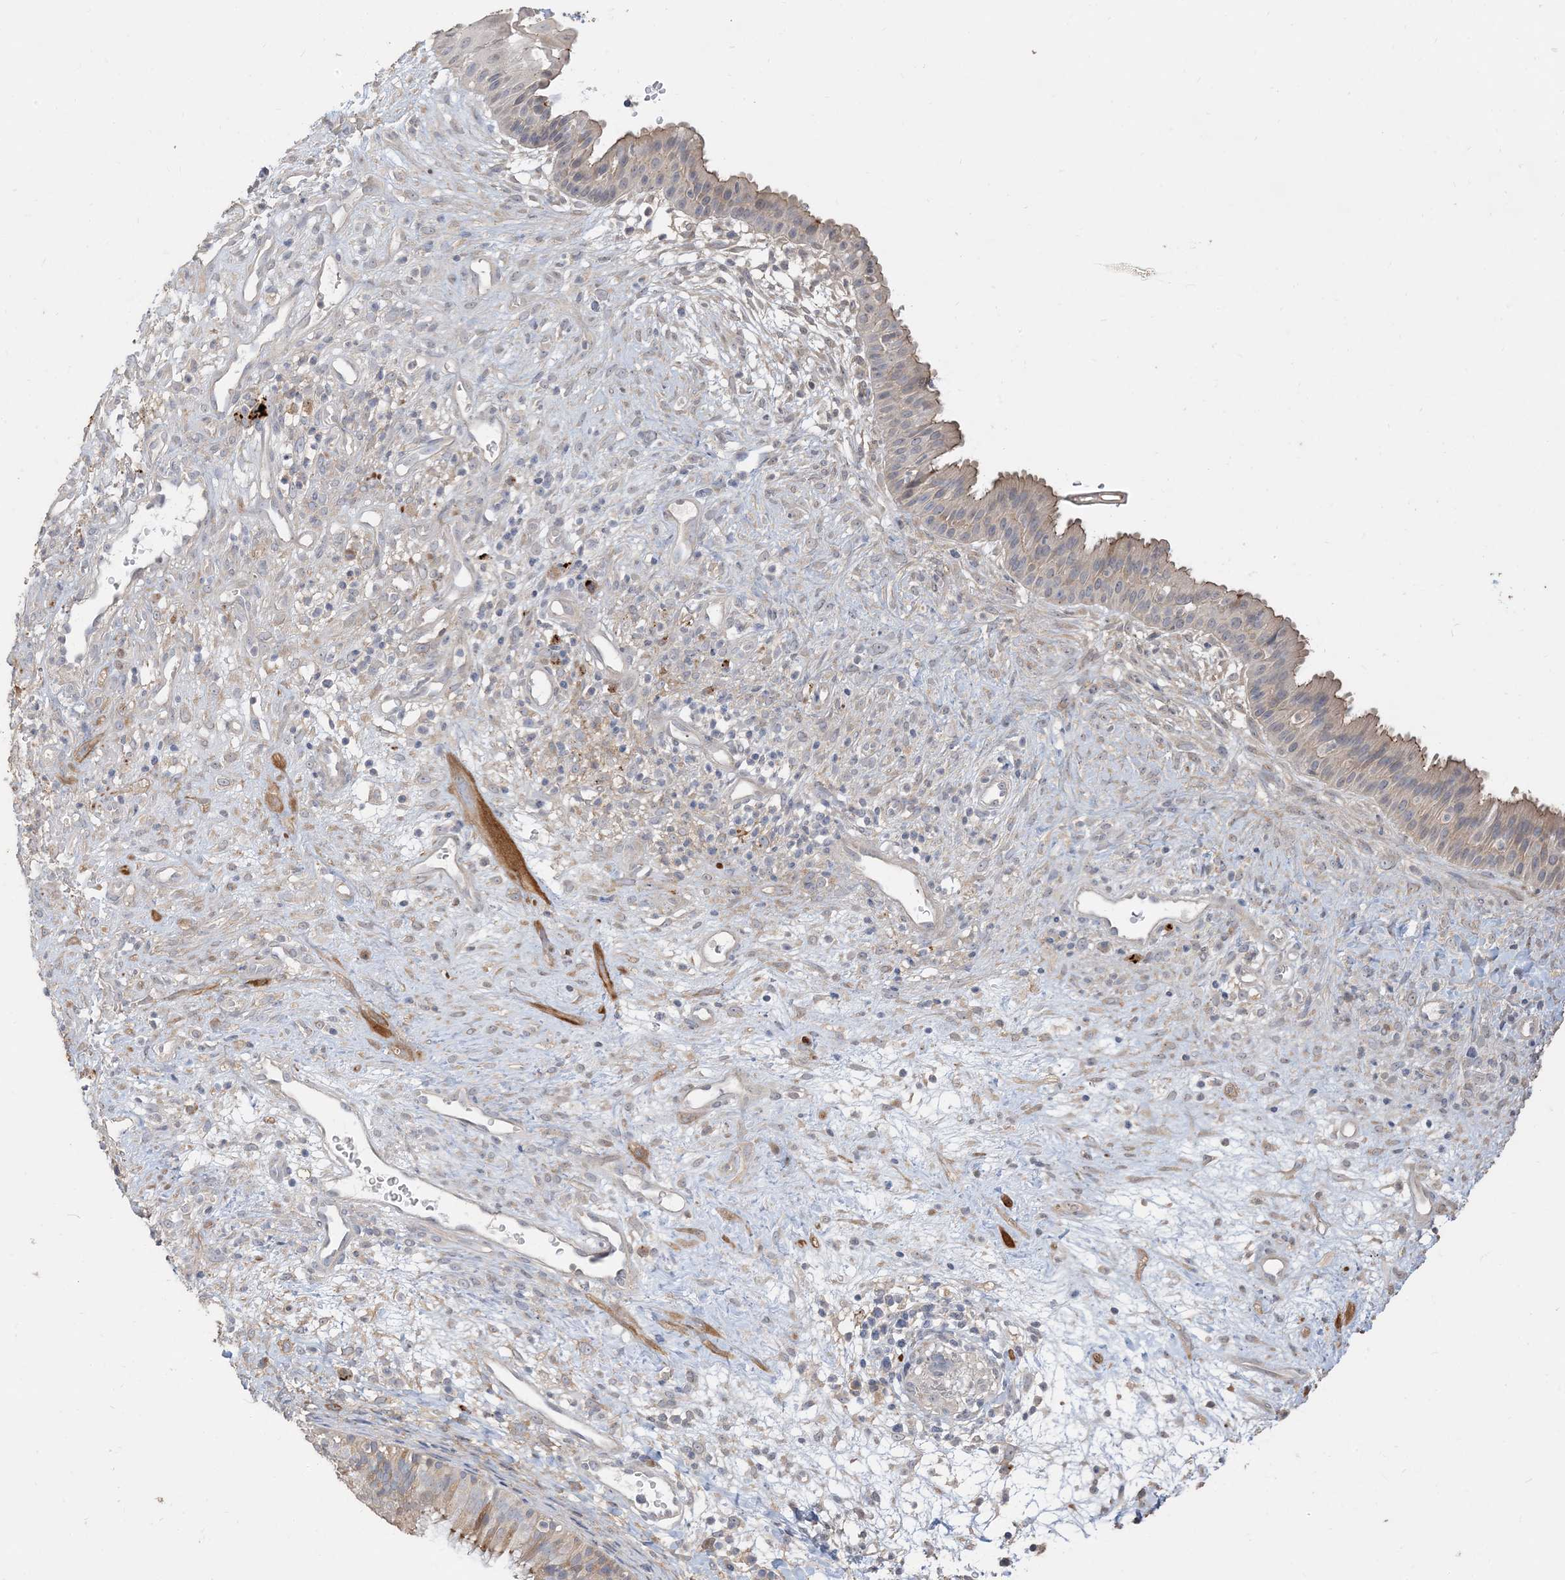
{"staining": {"intensity": "moderate", "quantity": "25%-75%", "location": "cytoplasmic/membranous"}, "tissue": "nasopharynx", "cell_type": "Respiratory epithelial cells", "image_type": "normal", "snomed": [{"axis": "morphology", "description": "Normal tissue, NOS"}, {"axis": "topography", "description": "Nasopharynx"}], "caption": "Moderate cytoplasmic/membranous positivity for a protein is identified in about 25%-75% of respiratory epithelial cells of unremarkable nasopharynx using immunohistochemistry (IHC).", "gene": "RNF175", "patient": {"sex": "male", "age": 22}}